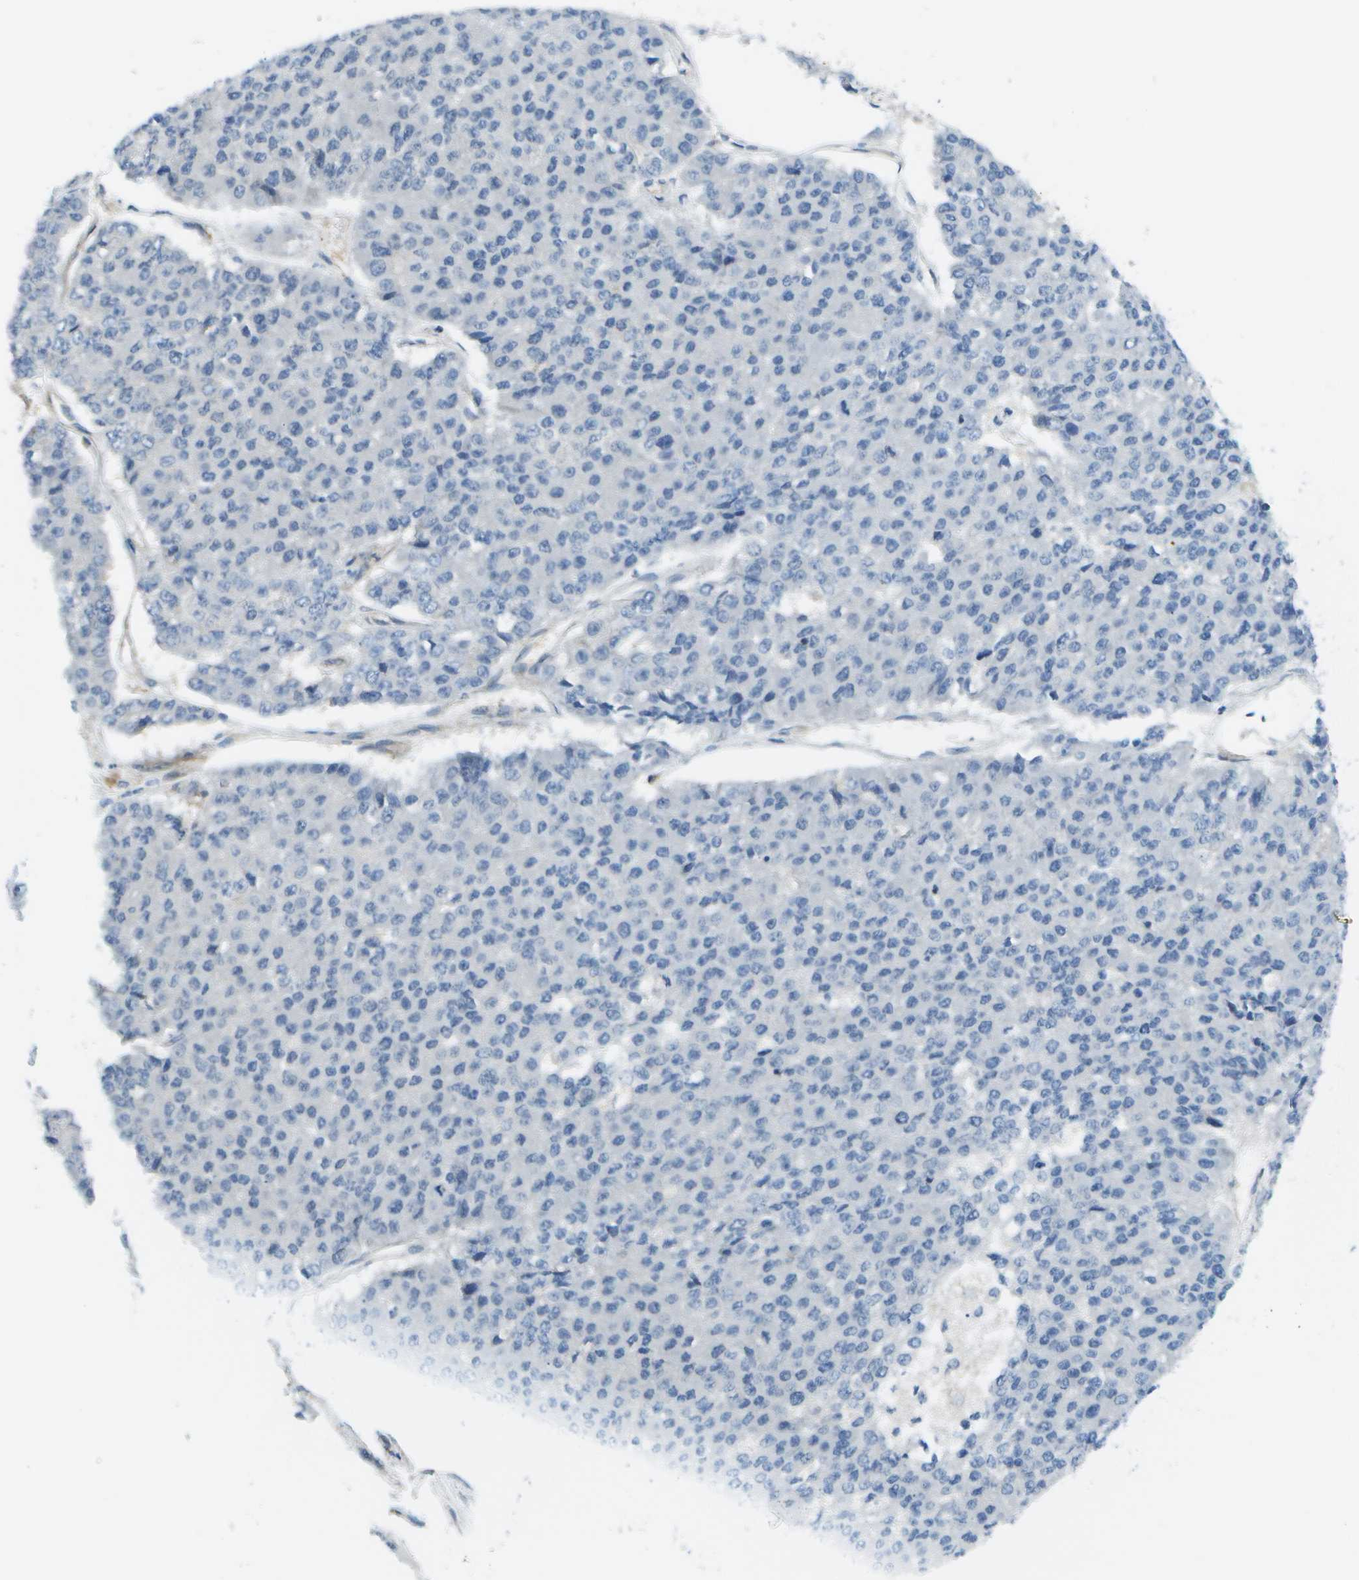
{"staining": {"intensity": "negative", "quantity": "none", "location": "none"}, "tissue": "pancreatic cancer", "cell_type": "Tumor cells", "image_type": "cancer", "snomed": [{"axis": "morphology", "description": "Adenocarcinoma, NOS"}, {"axis": "topography", "description": "Pancreas"}], "caption": "Protein analysis of pancreatic cancer demonstrates no significant expression in tumor cells. Nuclei are stained in blue.", "gene": "KIAA0040", "patient": {"sex": "male", "age": 50}}